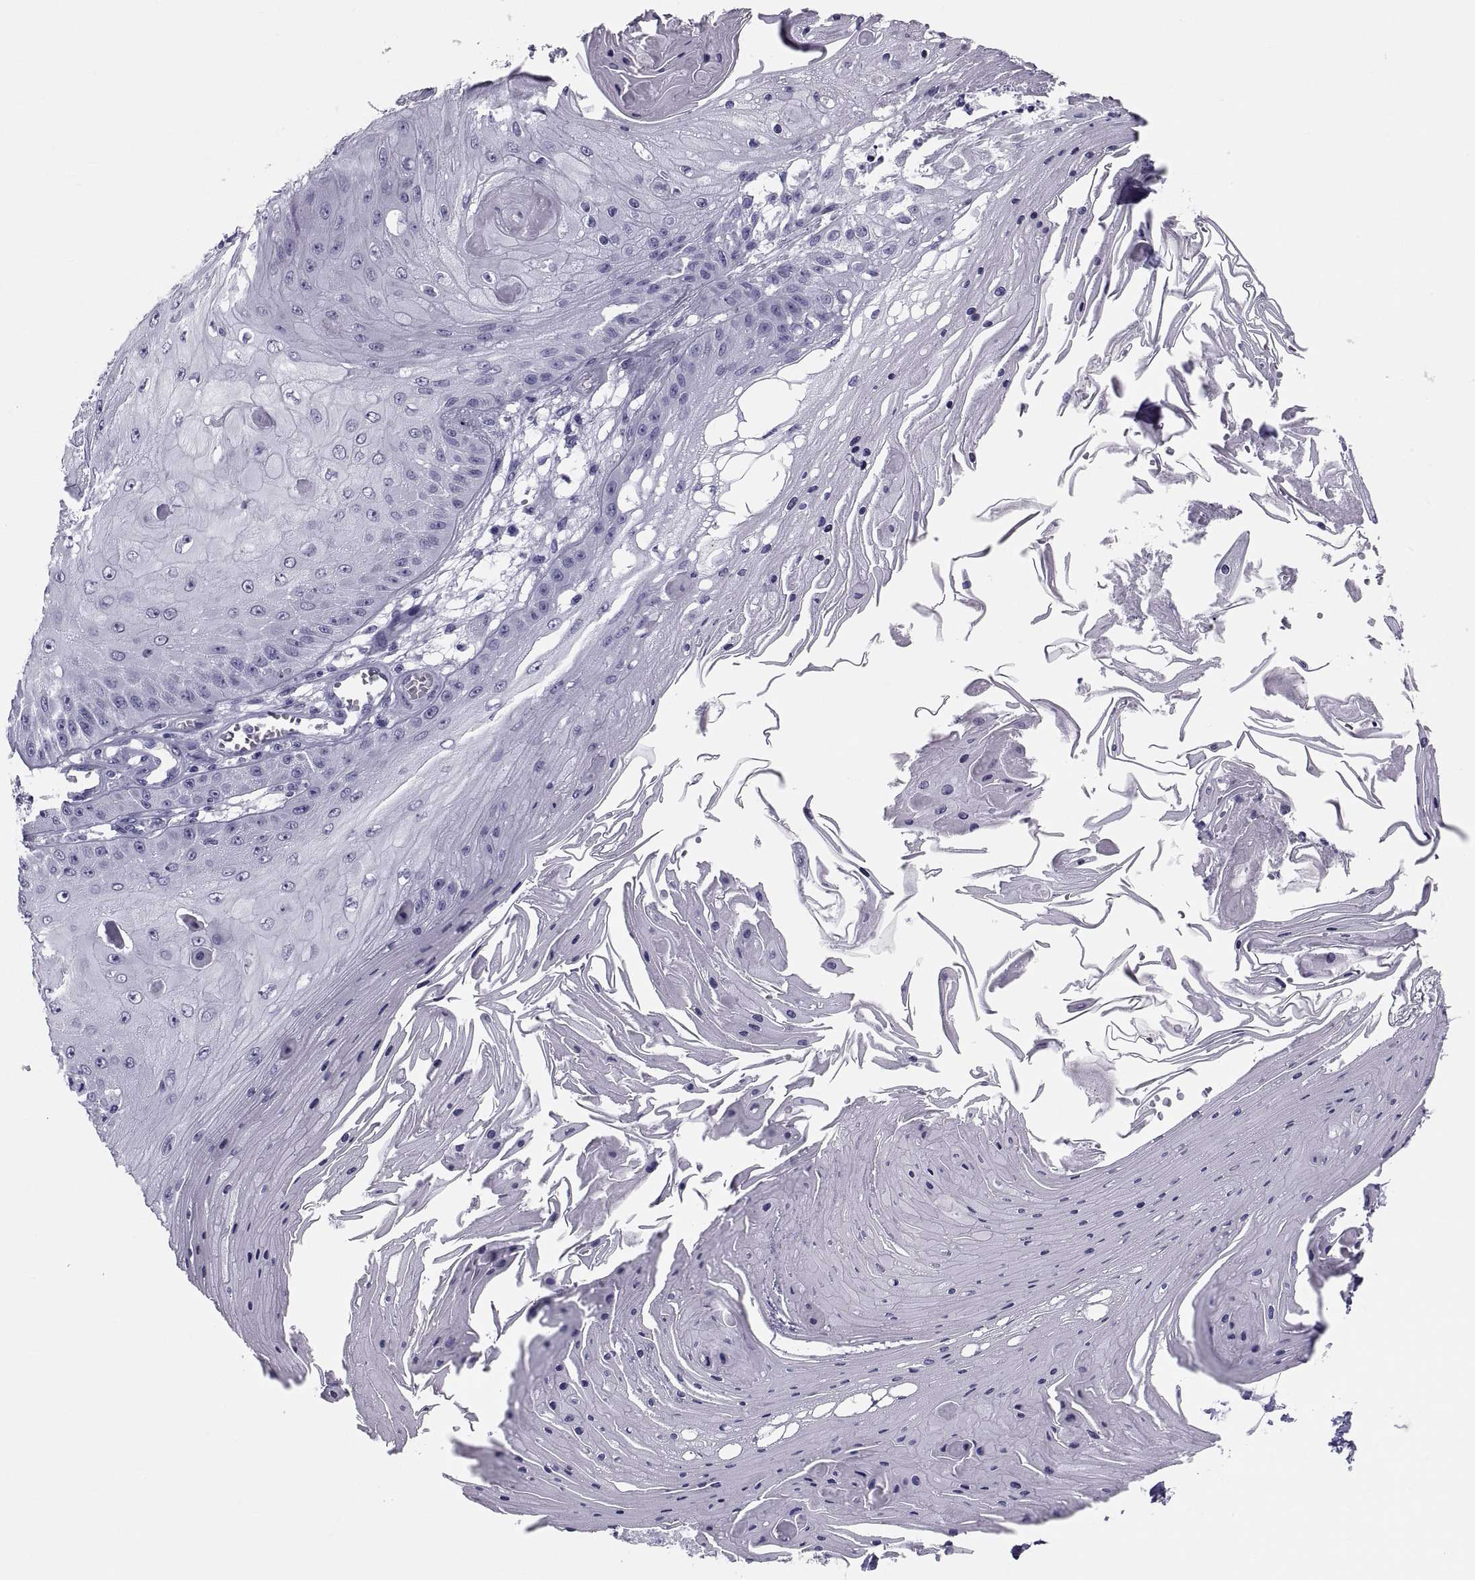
{"staining": {"intensity": "negative", "quantity": "none", "location": "none"}, "tissue": "skin cancer", "cell_type": "Tumor cells", "image_type": "cancer", "snomed": [{"axis": "morphology", "description": "Squamous cell carcinoma, NOS"}, {"axis": "topography", "description": "Skin"}], "caption": "The photomicrograph shows no significant positivity in tumor cells of skin squamous cell carcinoma.", "gene": "CRISP1", "patient": {"sex": "male", "age": 70}}